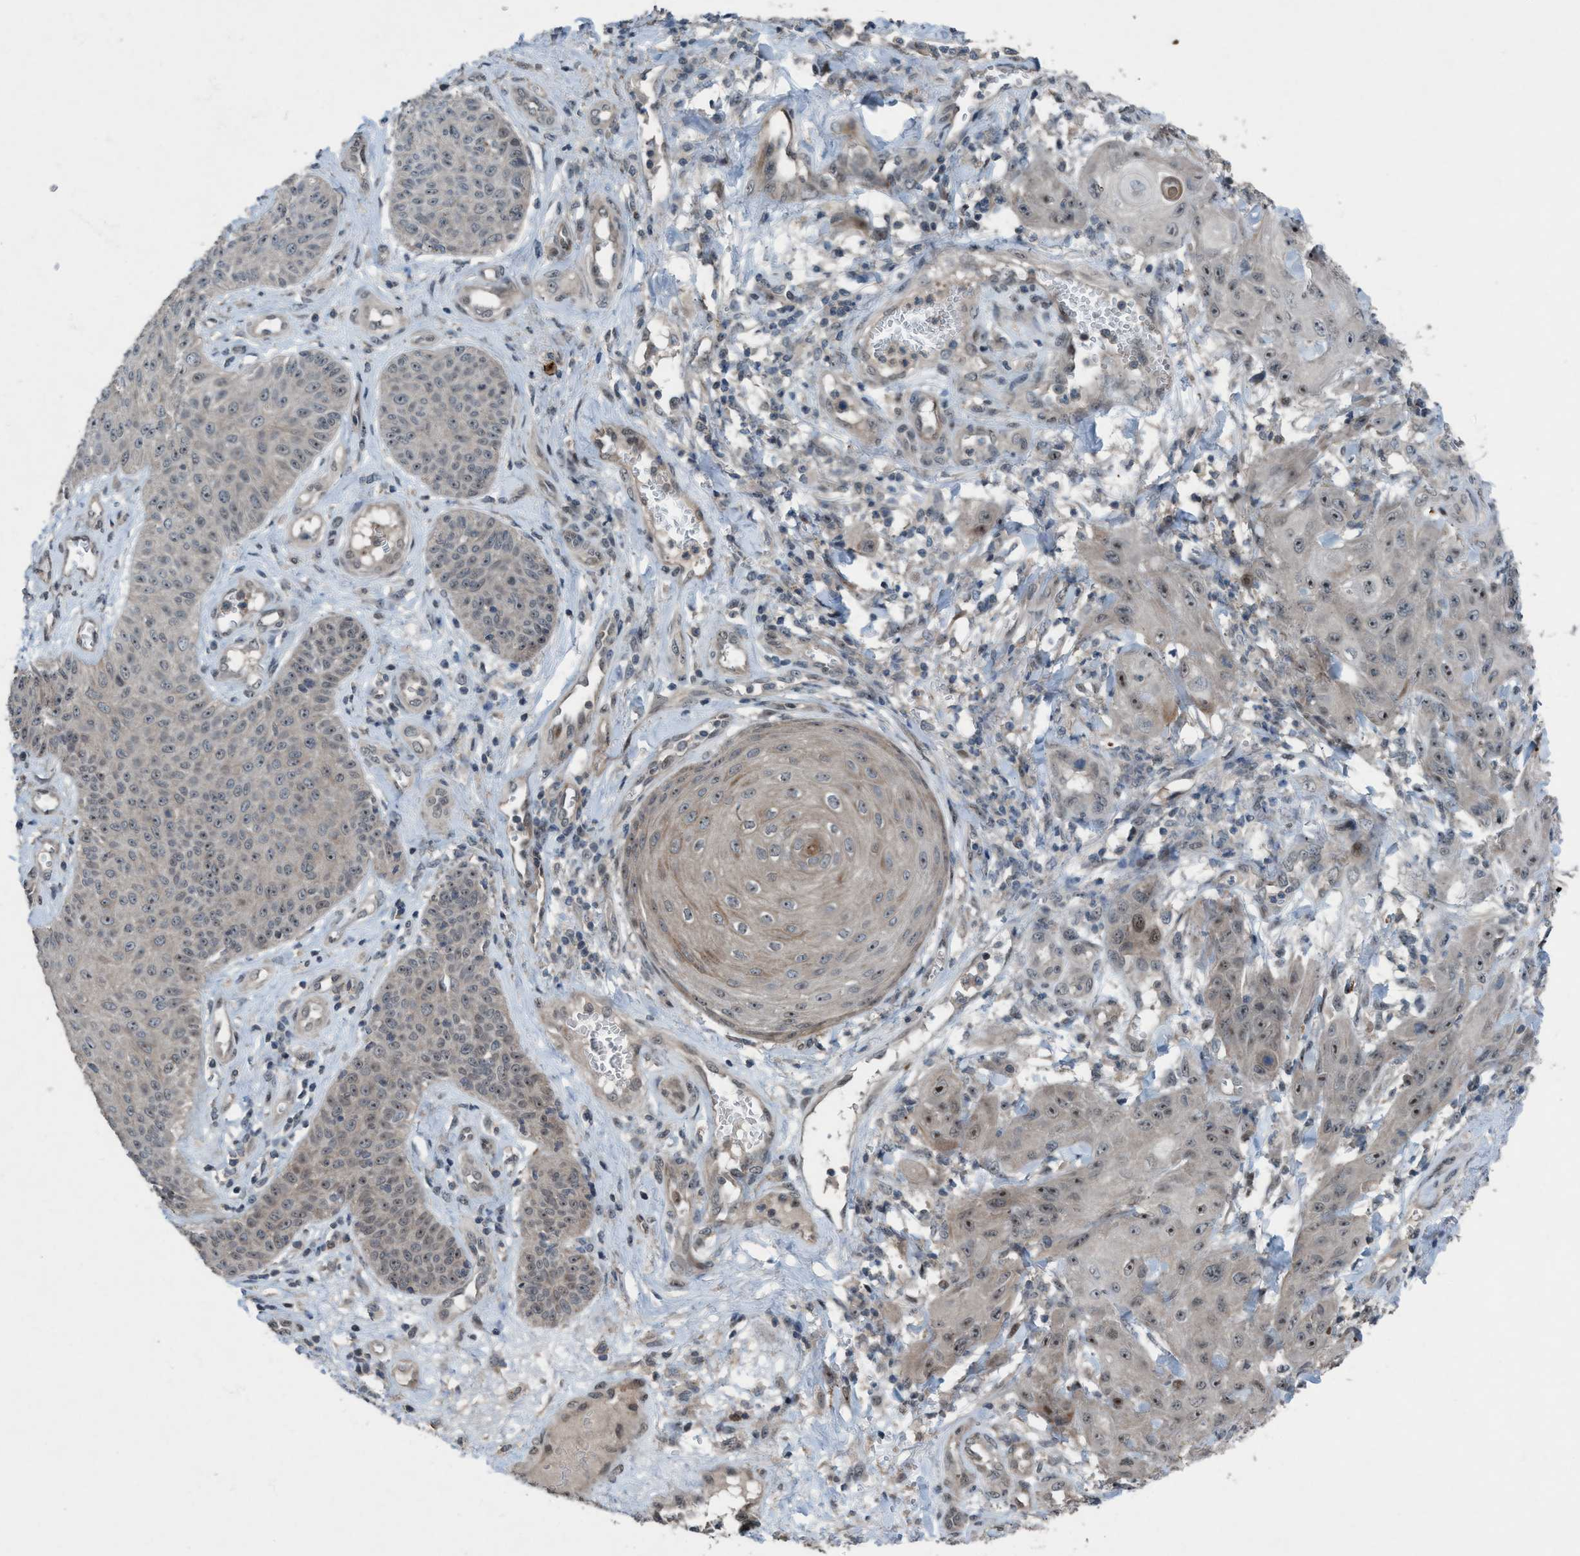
{"staining": {"intensity": "moderate", "quantity": ">75%", "location": "nuclear"}, "tissue": "skin cancer", "cell_type": "Tumor cells", "image_type": "cancer", "snomed": [{"axis": "morphology", "description": "Squamous cell carcinoma, NOS"}, {"axis": "topography", "description": "Skin"}], "caption": "Immunohistochemical staining of human skin cancer exhibits medium levels of moderate nuclear expression in about >75% of tumor cells.", "gene": "NISCH", "patient": {"sex": "male", "age": 74}}